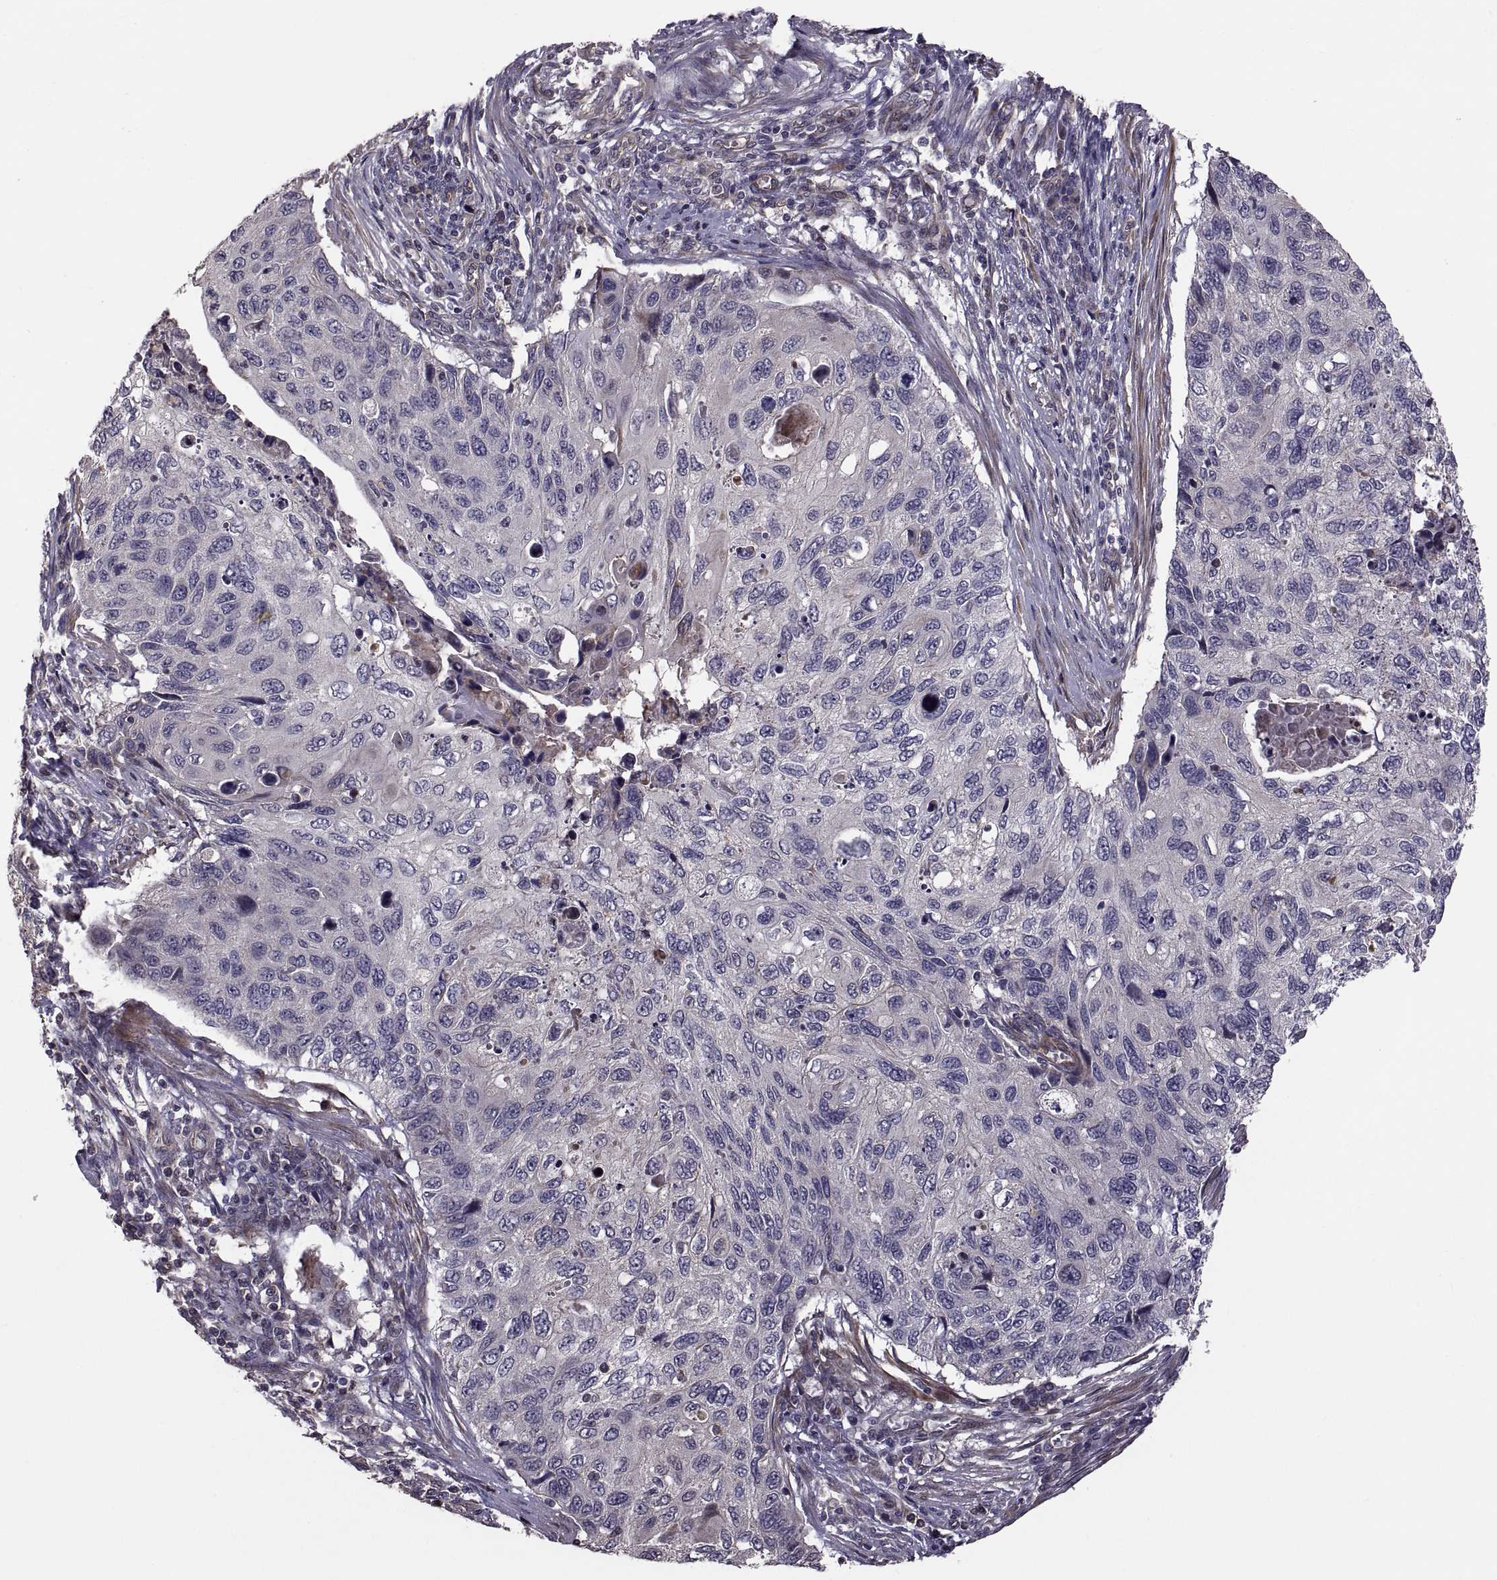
{"staining": {"intensity": "negative", "quantity": "none", "location": "none"}, "tissue": "cervical cancer", "cell_type": "Tumor cells", "image_type": "cancer", "snomed": [{"axis": "morphology", "description": "Squamous cell carcinoma, NOS"}, {"axis": "topography", "description": "Cervix"}], "caption": "Tumor cells show no significant positivity in cervical cancer (squamous cell carcinoma).", "gene": "PMM2", "patient": {"sex": "female", "age": 70}}